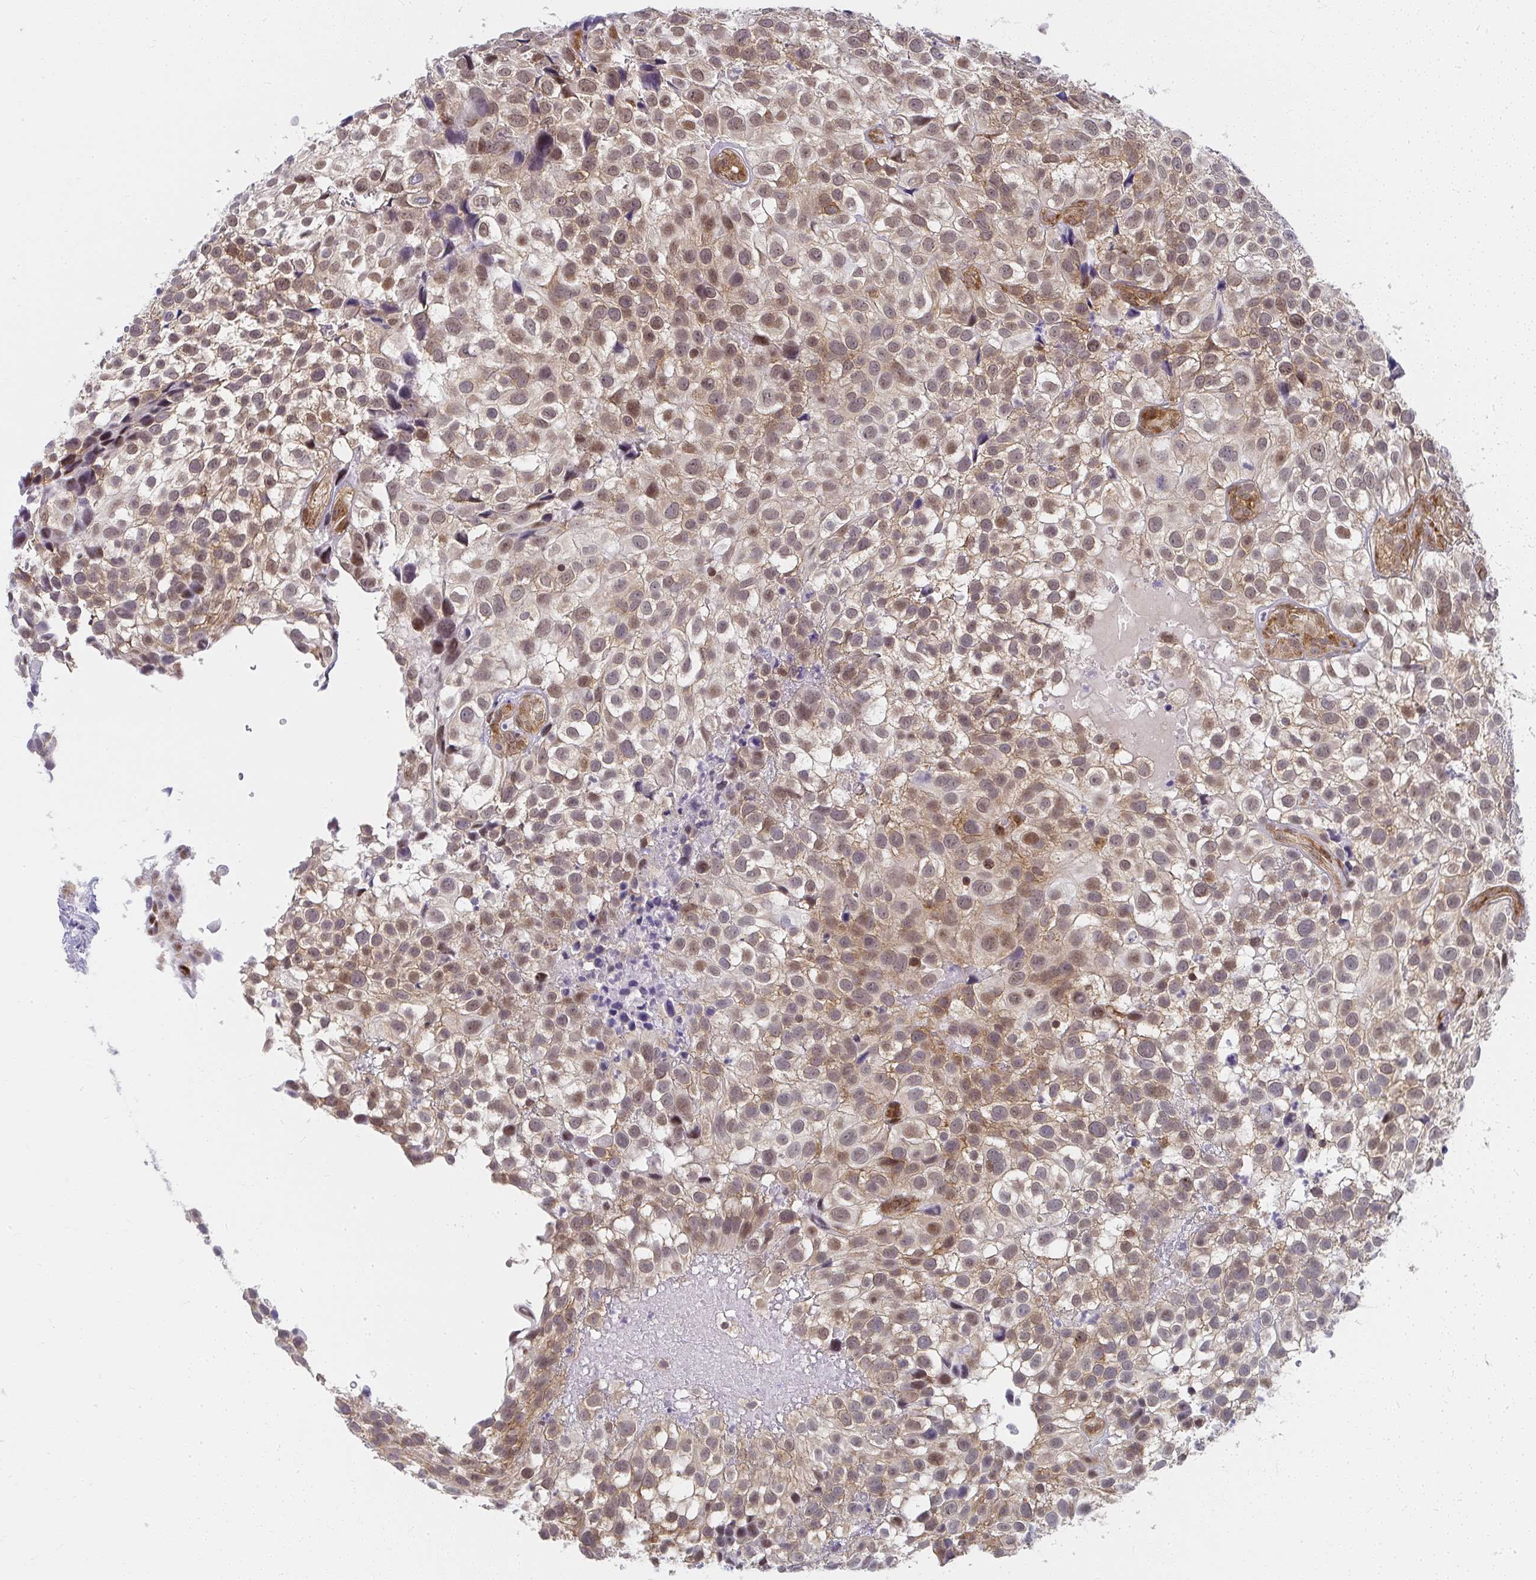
{"staining": {"intensity": "moderate", "quantity": "25%-75%", "location": "cytoplasmic/membranous,nuclear"}, "tissue": "urothelial cancer", "cell_type": "Tumor cells", "image_type": "cancer", "snomed": [{"axis": "morphology", "description": "Urothelial carcinoma, High grade"}, {"axis": "topography", "description": "Urinary bladder"}], "caption": "Immunohistochemistry of human urothelial cancer displays medium levels of moderate cytoplasmic/membranous and nuclear positivity in approximately 25%-75% of tumor cells.", "gene": "SYNCRIP", "patient": {"sex": "male", "age": 56}}